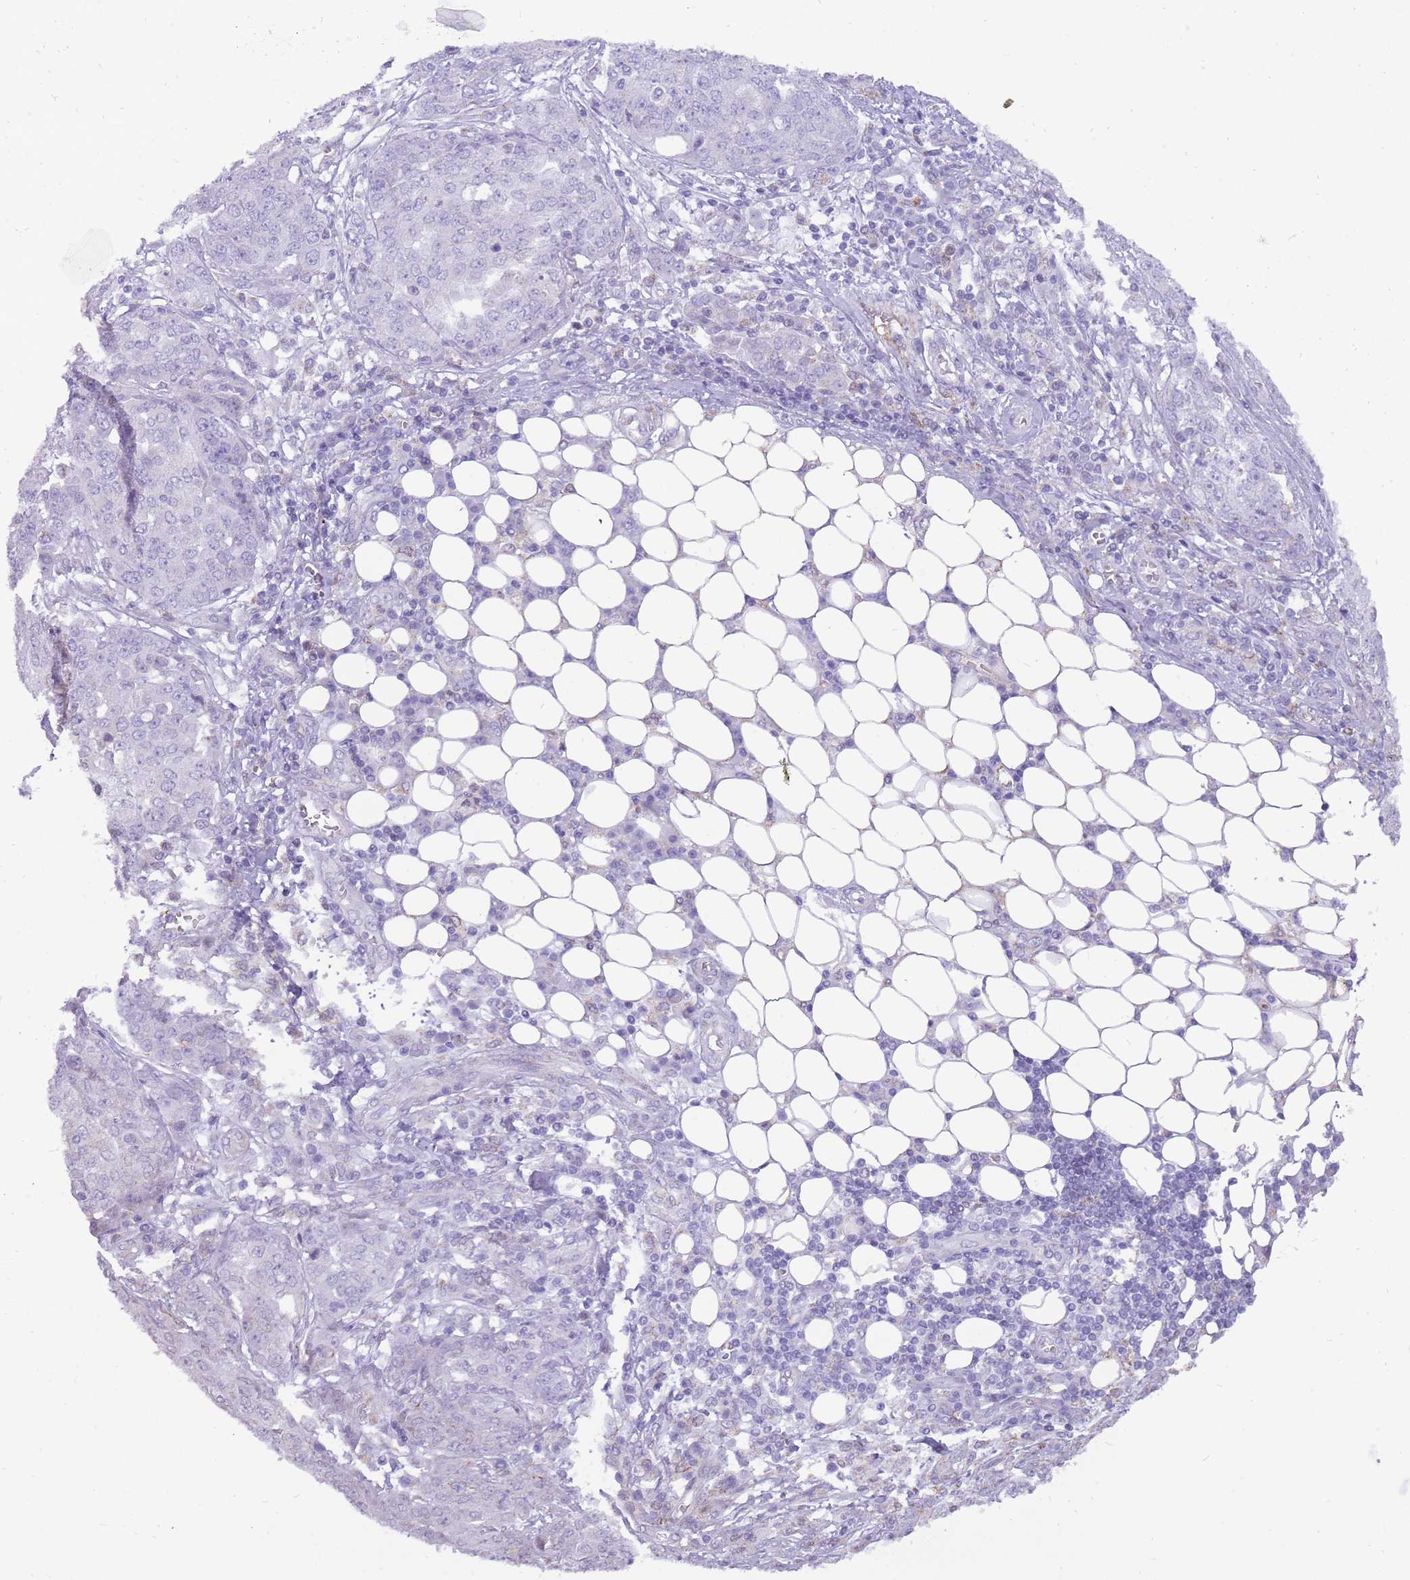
{"staining": {"intensity": "negative", "quantity": "none", "location": "none"}, "tissue": "ovarian cancer", "cell_type": "Tumor cells", "image_type": "cancer", "snomed": [{"axis": "morphology", "description": "Cystadenocarcinoma, serous, NOS"}, {"axis": "topography", "description": "Soft tissue"}, {"axis": "topography", "description": "Ovary"}], "caption": "Immunohistochemistry (IHC) micrograph of neoplastic tissue: human ovarian cancer stained with DAB displays no significant protein staining in tumor cells.", "gene": "PCNX1", "patient": {"sex": "female", "age": 57}}